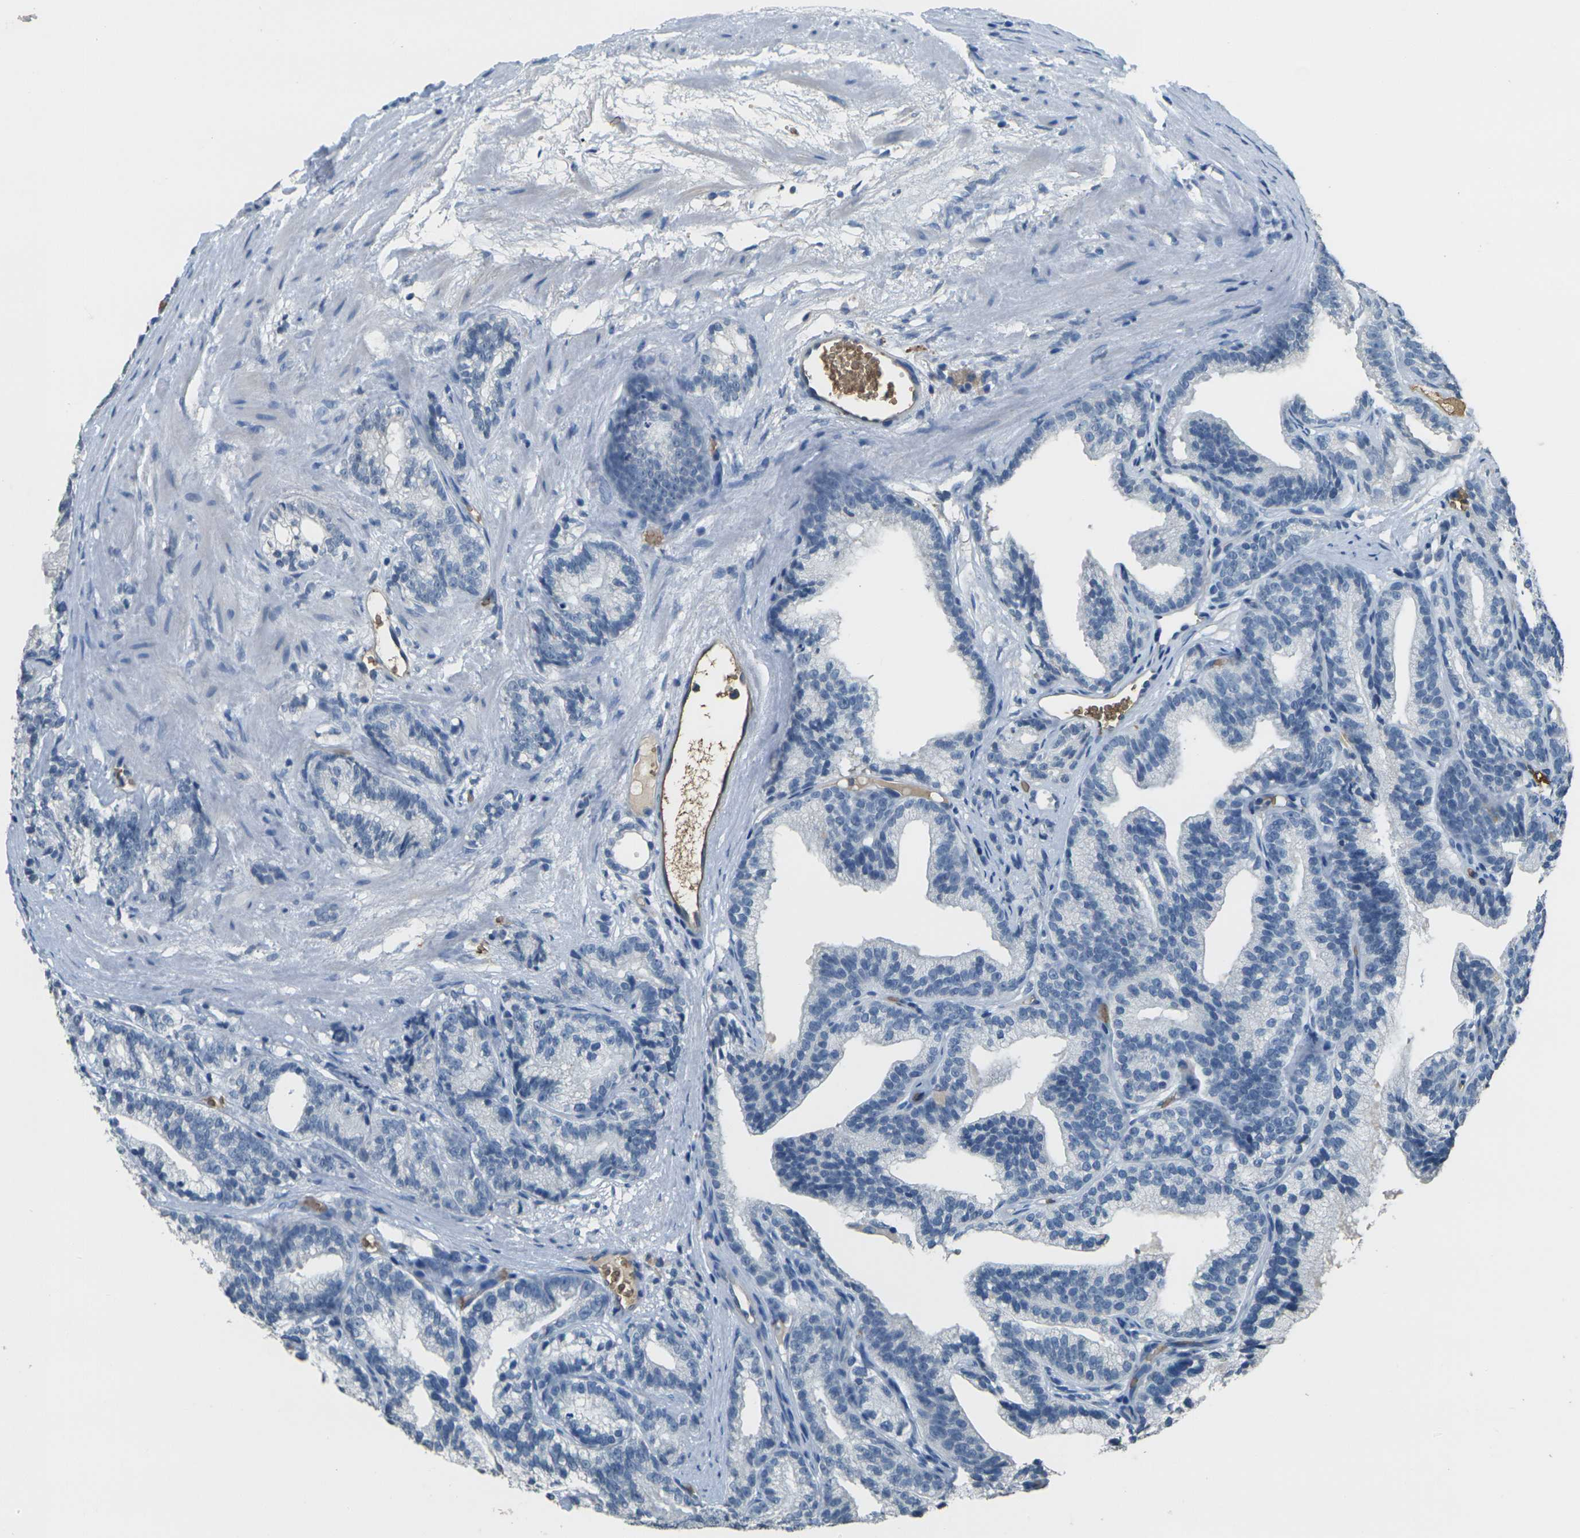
{"staining": {"intensity": "negative", "quantity": "none", "location": "none"}, "tissue": "prostate cancer", "cell_type": "Tumor cells", "image_type": "cancer", "snomed": [{"axis": "morphology", "description": "Adenocarcinoma, Low grade"}, {"axis": "topography", "description": "Prostate"}], "caption": "The micrograph exhibits no significant expression in tumor cells of prostate cancer (low-grade adenocarcinoma).", "gene": "HBB", "patient": {"sex": "male", "age": 89}}